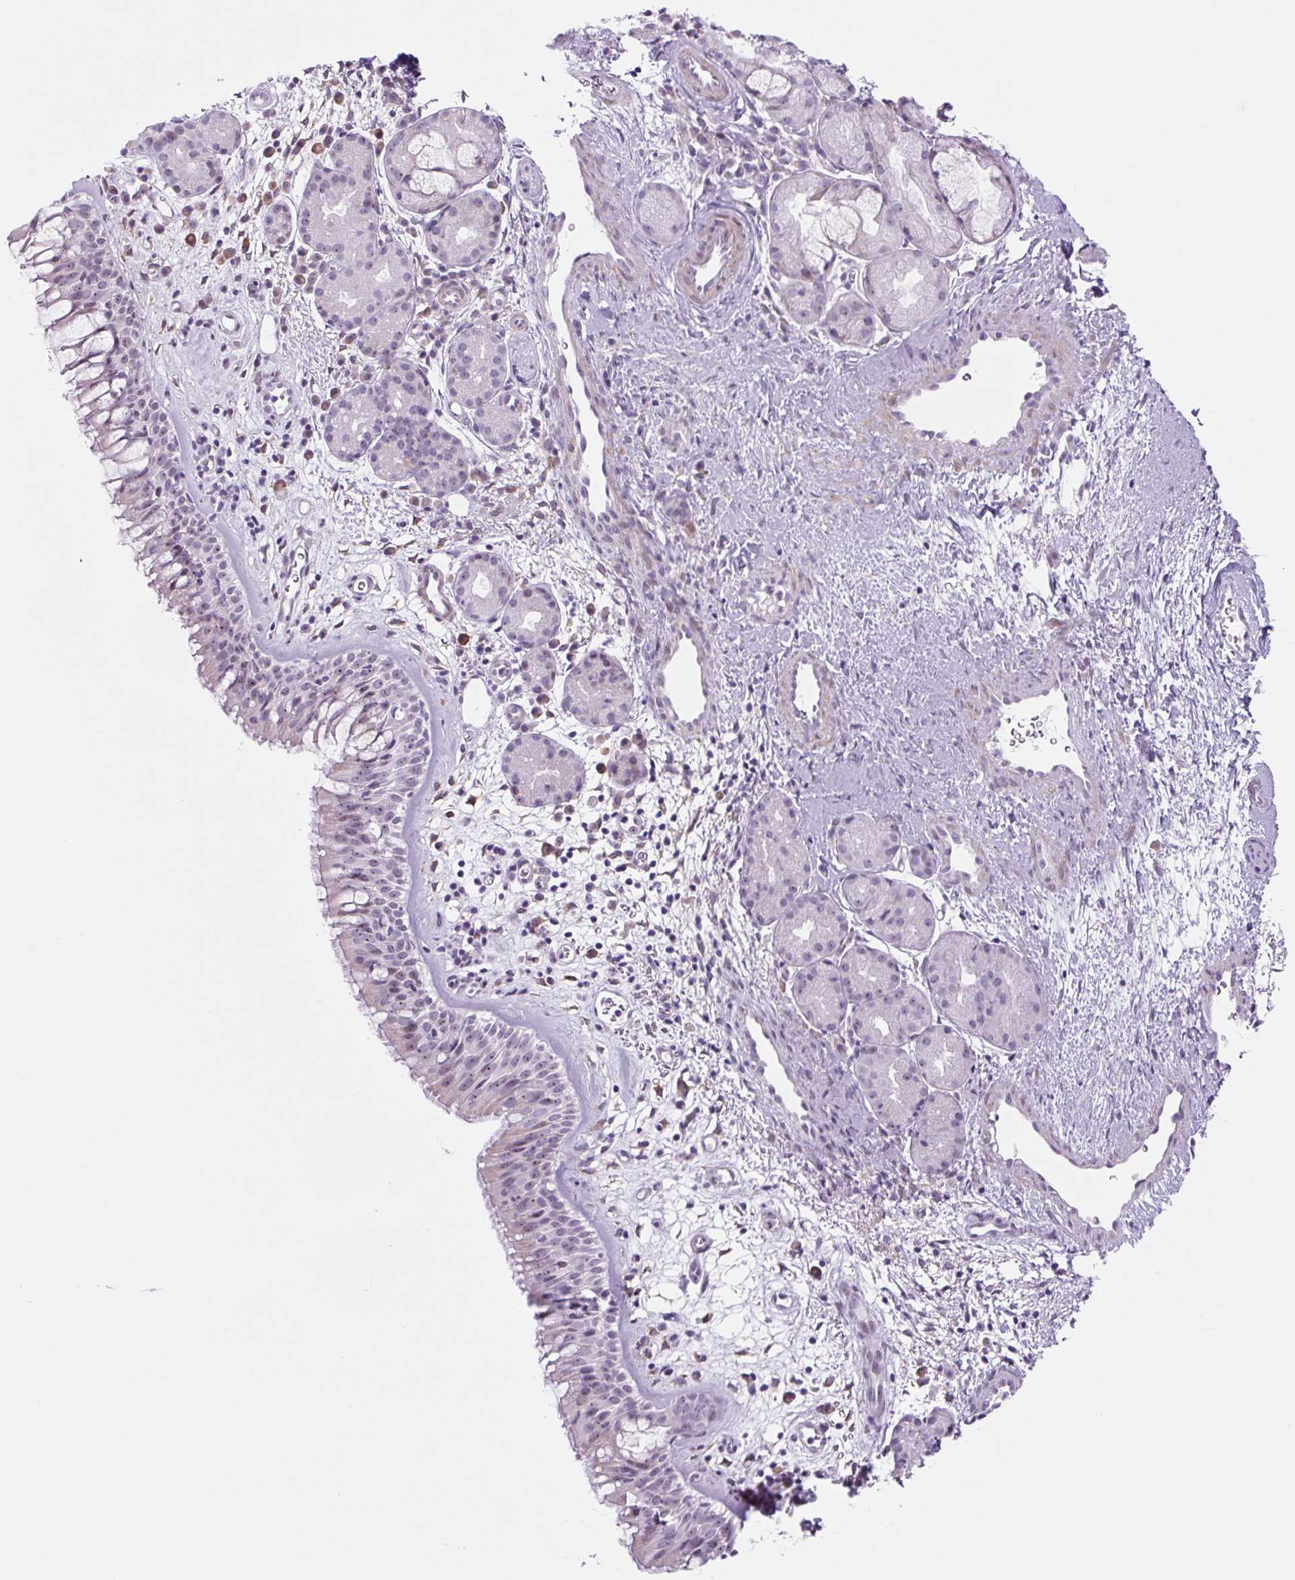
{"staining": {"intensity": "moderate", "quantity": "25%-75%", "location": "nuclear"}, "tissue": "nasopharynx", "cell_type": "Respiratory epithelial cells", "image_type": "normal", "snomed": [{"axis": "morphology", "description": "Normal tissue, NOS"}, {"axis": "topography", "description": "Nasopharynx"}], "caption": "A brown stain shows moderate nuclear staining of a protein in respiratory epithelial cells of benign nasopharynx.", "gene": "RRS1", "patient": {"sex": "male", "age": 65}}